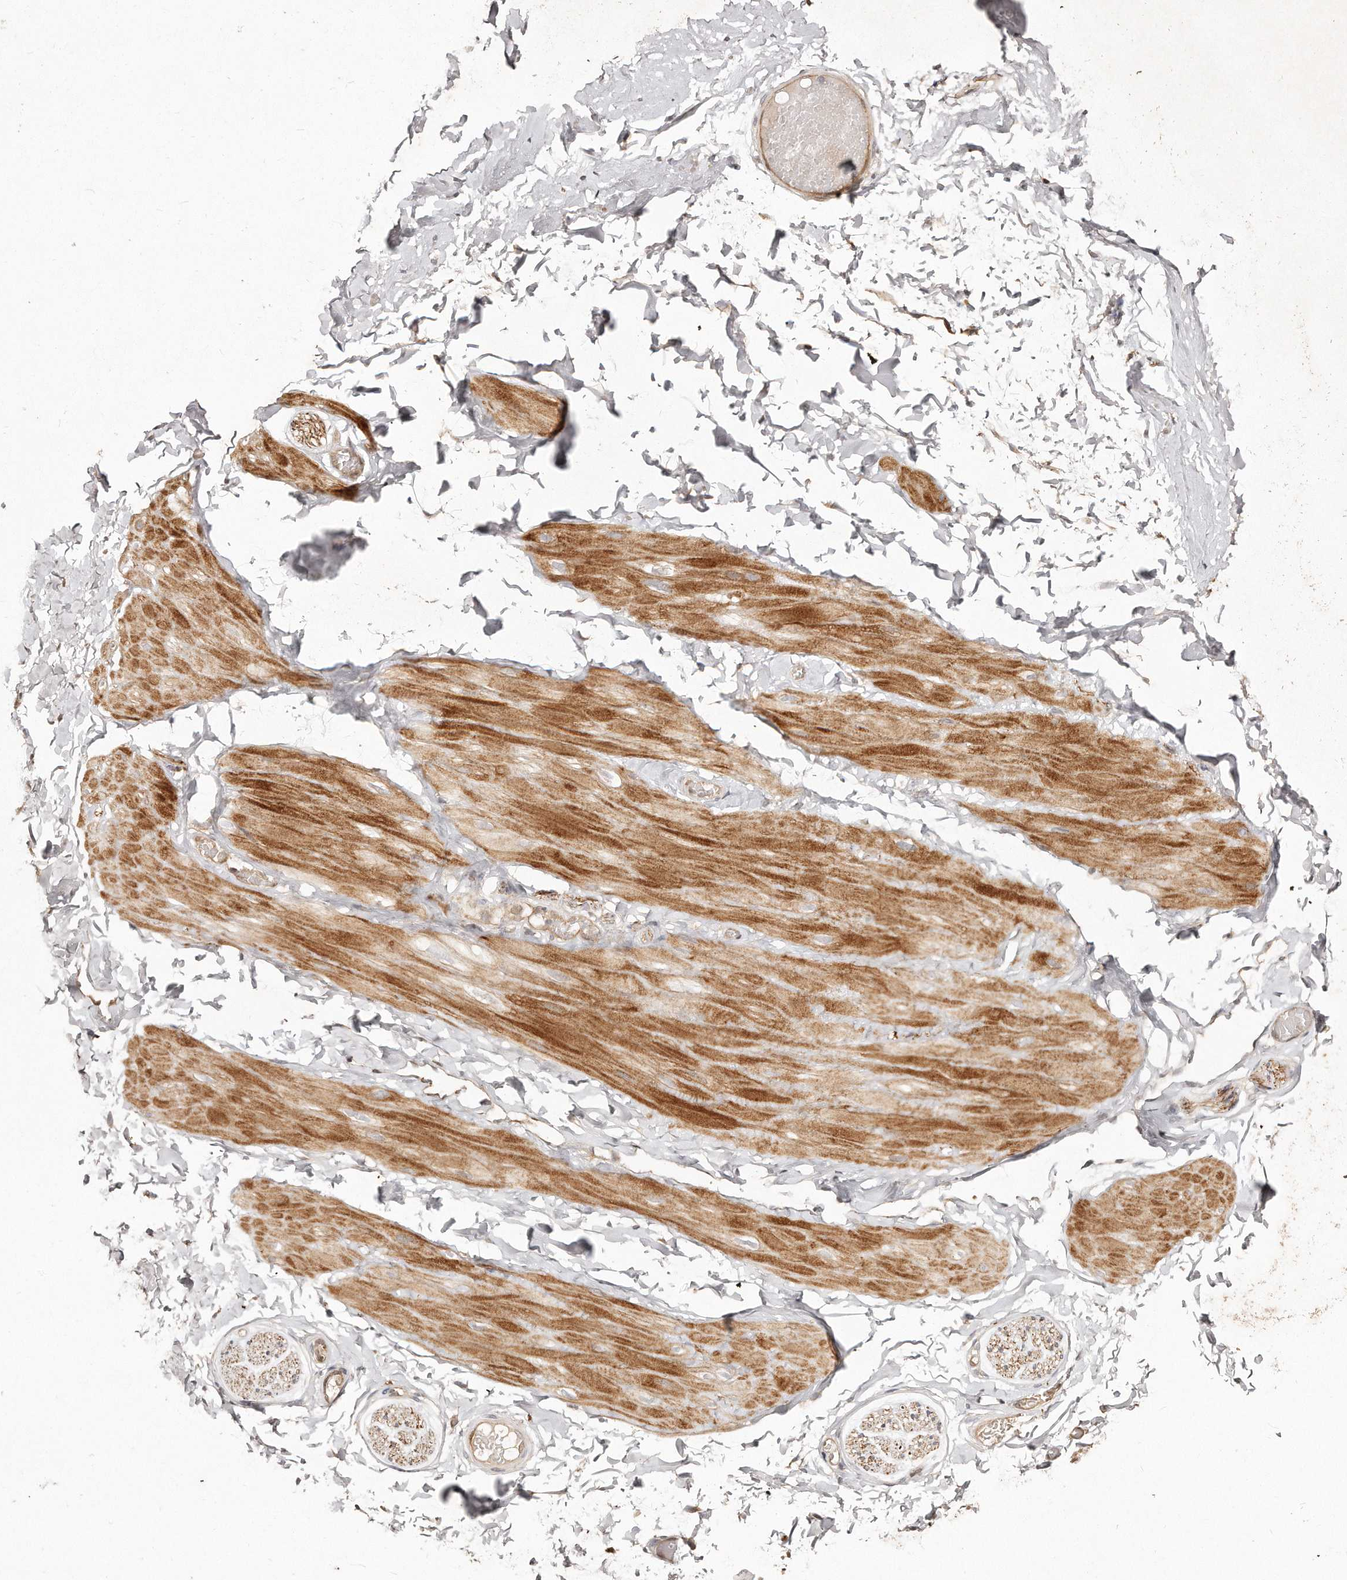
{"staining": {"intensity": "negative", "quantity": "none", "location": "none"}, "tissue": "adipose tissue", "cell_type": "Adipocytes", "image_type": "normal", "snomed": [{"axis": "morphology", "description": "Normal tissue, NOS"}, {"axis": "topography", "description": "Adipose tissue"}, {"axis": "topography", "description": "Vascular tissue"}, {"axis": "topography", "description": "Peripheral nerve tissue"}], "caption": "Protein analysis of normal adipose tissue shows no significant staining in adipocytes.", "gene": "GBP4", "patient": {"sex": "male", "age": 25}}